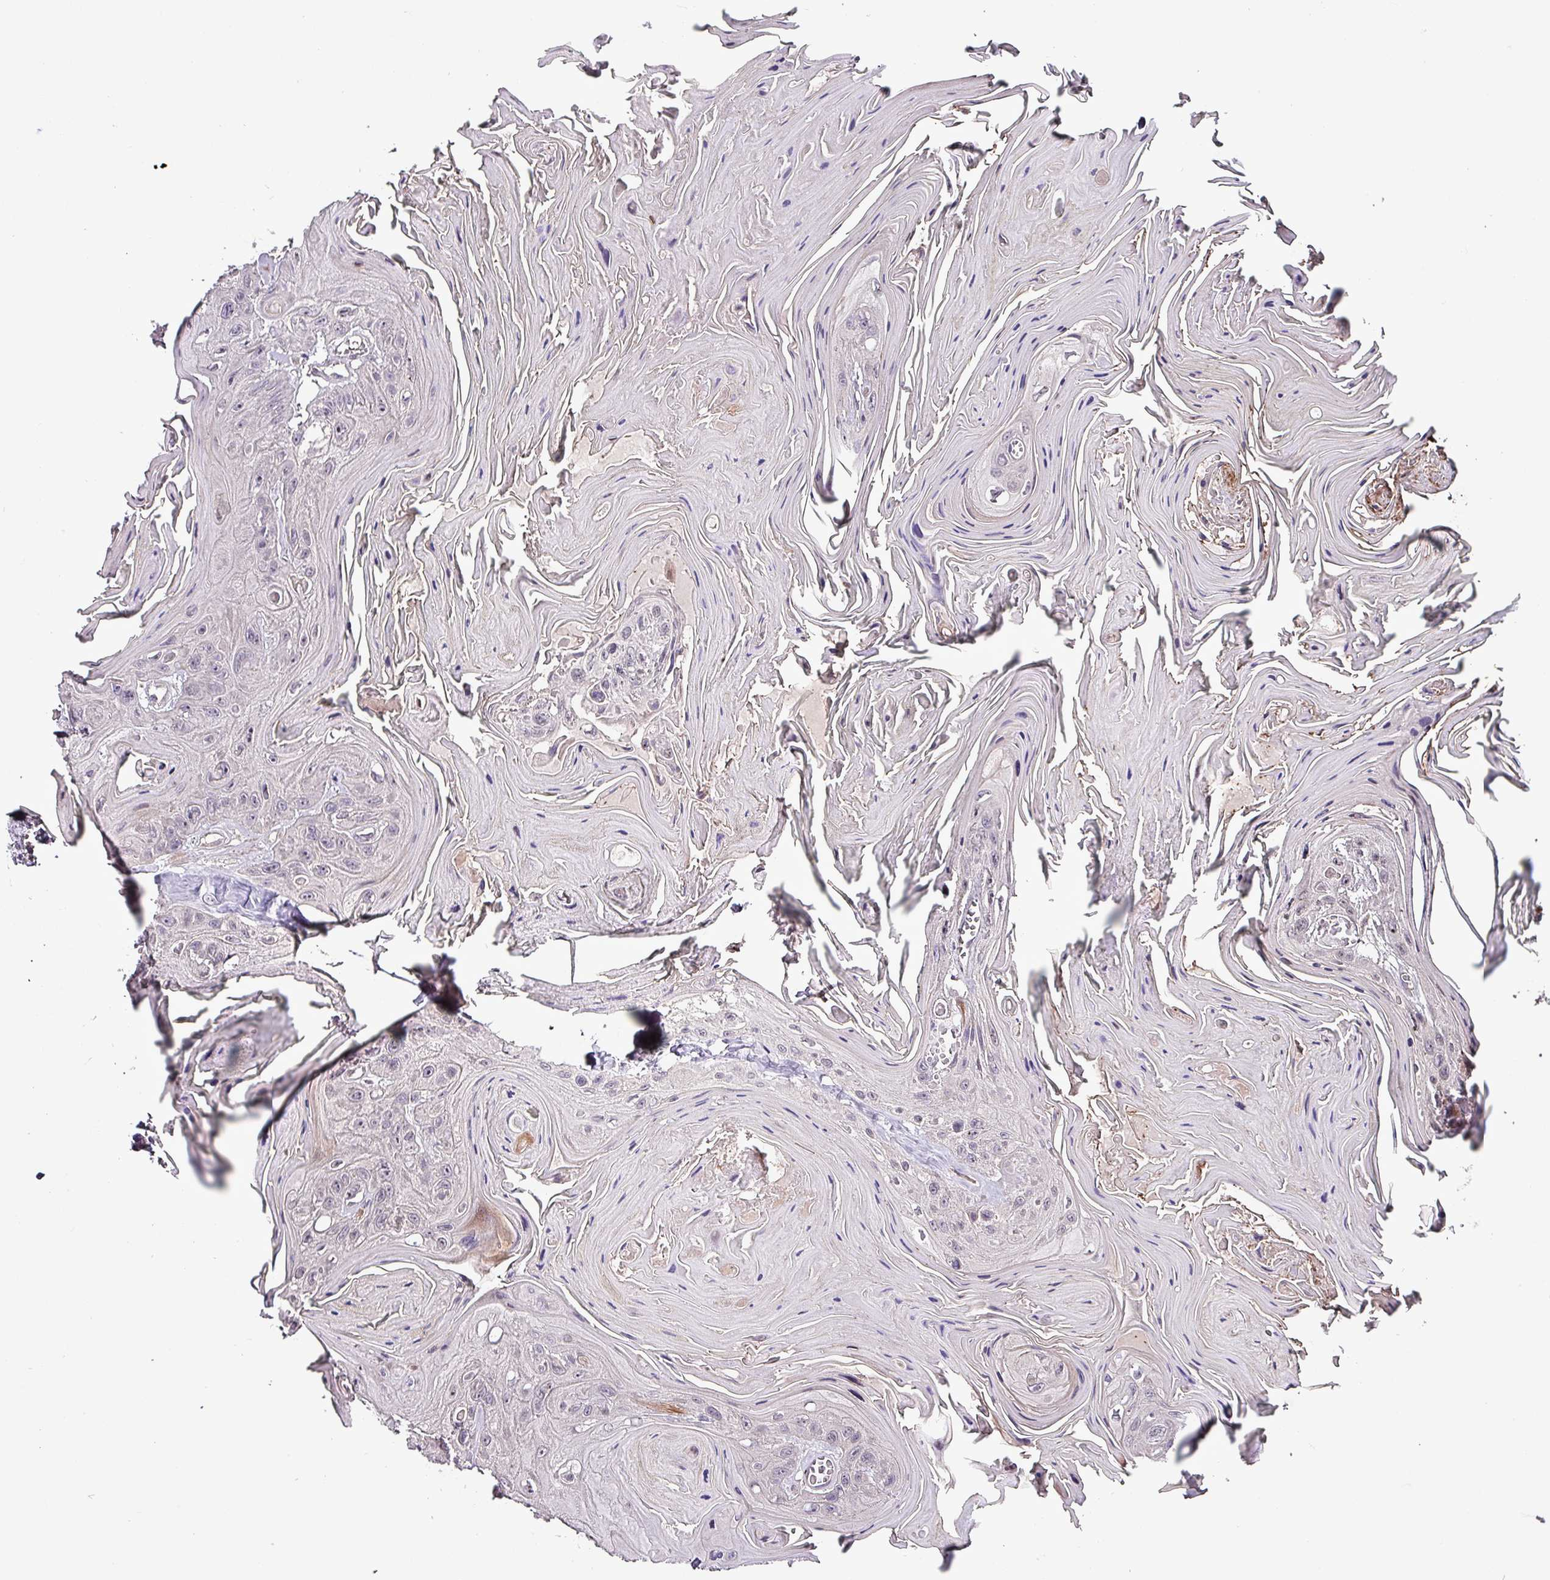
{"staining": {"intensity": "negative", "quantity": "none", "location": "none"}, "tissue": "head and neck cancer", "cell_type": "Tumor cells", "image_type": "cancer", "snomed": [{"axis": "morphology", "description": "Squamous cell carcinoma, NOS"}, {"axis": "topography", "description": "Head-Neck"}], "caption": "Immunohistochemical staining of human head and neck squamous cell carcinoma exhibits no significant expression in tumor cells. Nuclei are stained in blue.", "gene": "GRAPL", "patient": {"sex": "female", "age": 59}}